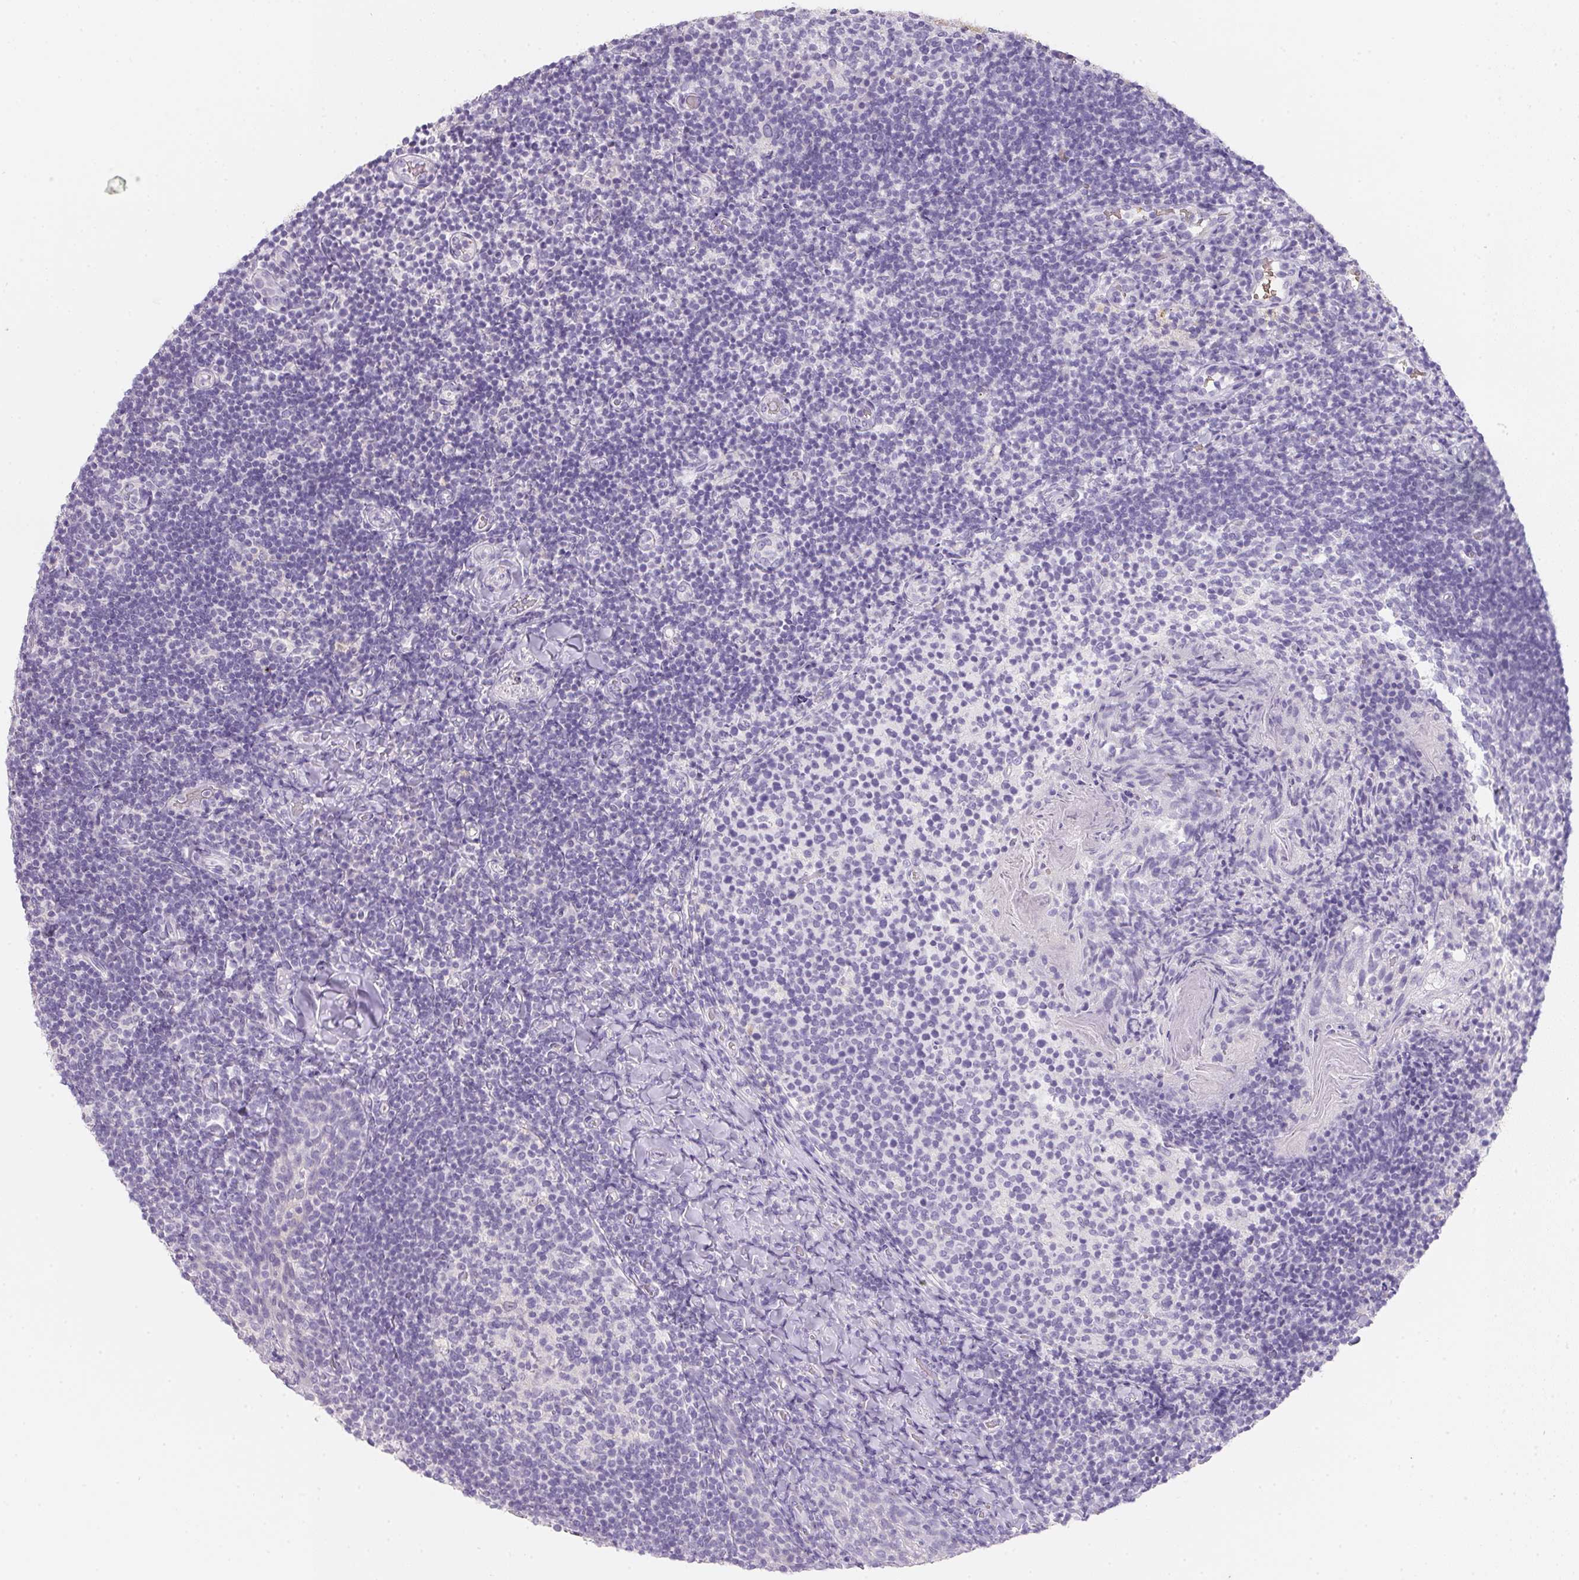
{"staining": {"intensity": "negative", "quantity": "none", "location": "none"}, "tissue": "tonsil", "cell_type": "Germinal center cells", "image_type": "normal", "snomed": [{"axis": "morphology", "description": "Normal tissue, NOS"}, {"axis": "topography", "description": "Tonsil"}], "caption": "Immunohistochemical staining of unremarkable tonsil shows no significant positivity in germinal center cells.", "gene": "DCD", "patient": {"sex": "female", "age": 10}}